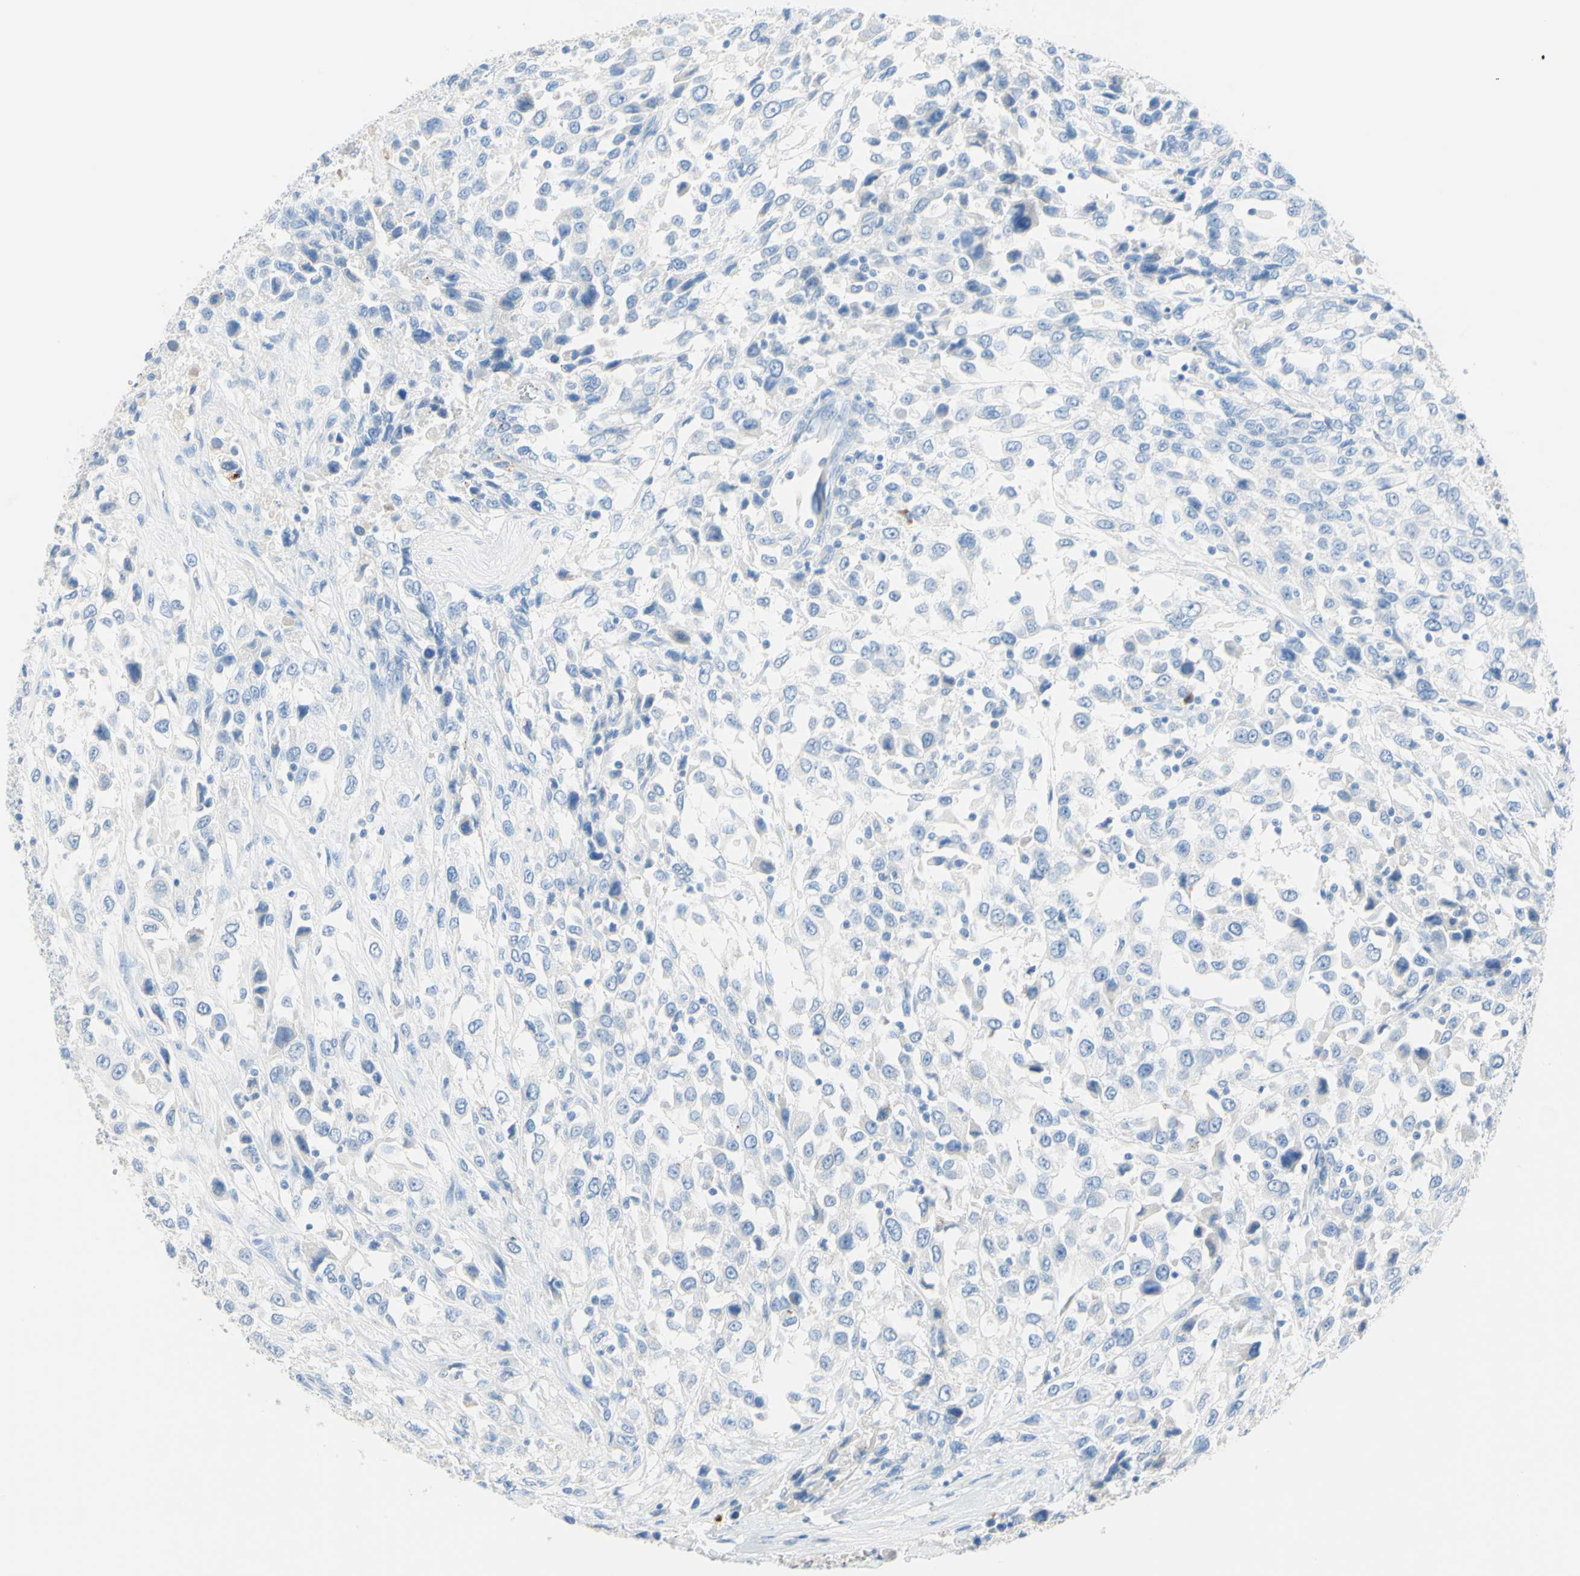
{"staining": {"intensity": "negative", "quantity": "none", "location": "none"}, "tissue": "urothelial cancer", "cell_type": "Tumor cells", "image_type": "cancer", "snomed": [{"axis": "morphology", "description": "Urothelial carcinoma, High grade"}, {"axis": "topography", "description": "Urinary bladder"}], "caption": "Immunohistochemistry (IHC) of human urothelial cancer demonstrates no positivity in tumor cells.", "gene": "IL6ST", "patient": {"sex": "female", "age": 80}}